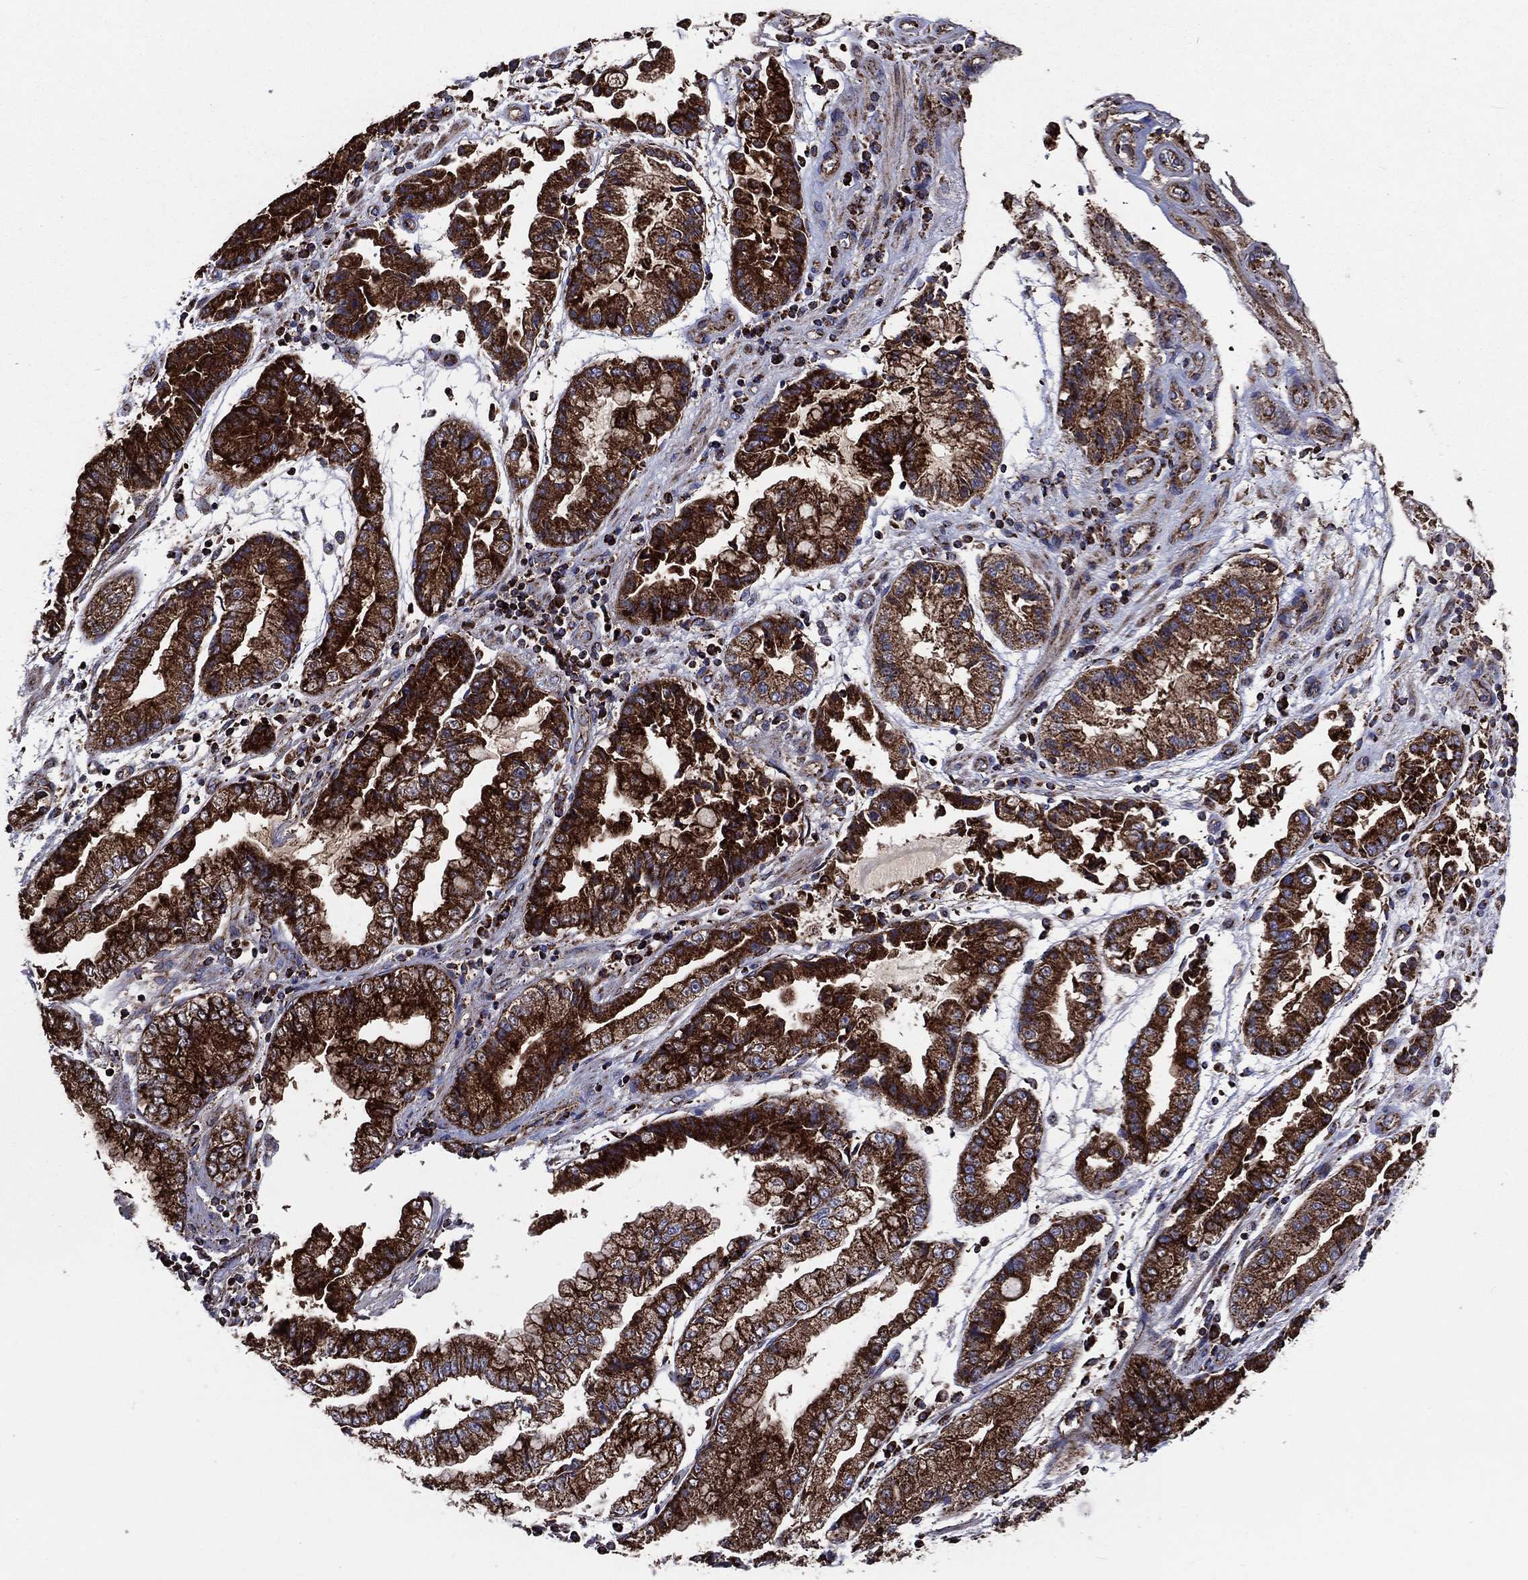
{"staining": {"intensity": "strong", "quantity": ">75%", "location": "cytoplasmic/membranous"}, "tissue": "stomach cancer", "cell_type": "Tumor cells", "image_type": "cancer", "snomed": [{"axis": "morphology", "description": "Adenocarcinoma, NOS"}, {"axis": "topography", "description": "Stomach, upper"}], "caption": "IHC (DAB (3,3'-diaminobenzidine)) staining of adenocarcinoma (stomach) exhibits strong cytoplasmic/membranous protein expression in approximately >75% of tumor cells.", "gene": "ANKRD37", "patient": {"sex": "female", "age": 74}}